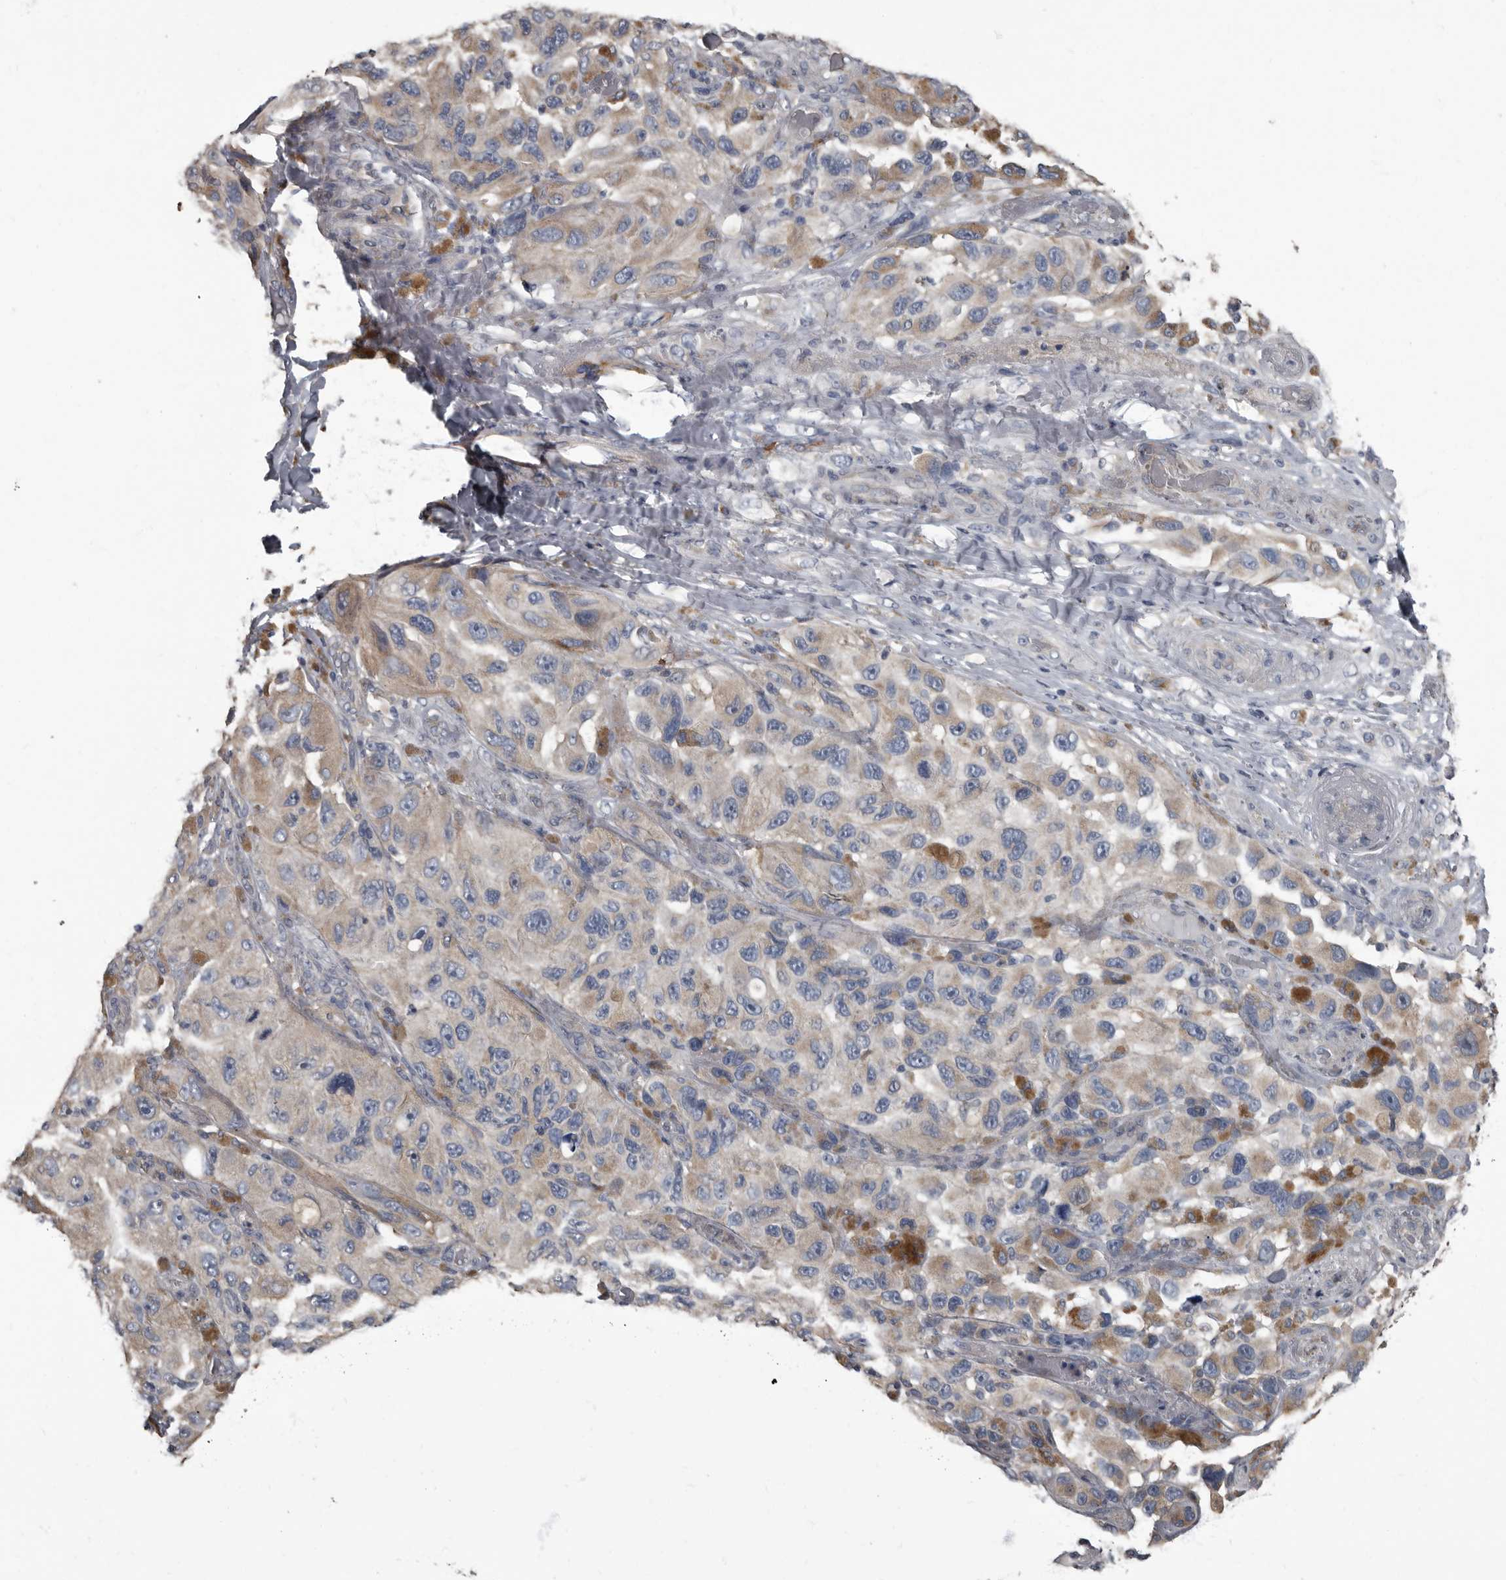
{"staining": {"intensity": "weak", "quantity": "<25%", "location": "cytoplasmic/membranous"}, "tissue": "melanoma", "cell_type": "Tumor cells", "image_type": "cancer", "snomed": [{"axis": "morphology", "description": "Malignant melanoma, NOS"}, {"axis": "topography", "description": "Skin"}], "caption": "An immunohistochemistry image of melanoma is shown. There is no staining in tumor cells of melanoma.", "gene": "TPD52L1", "patient": {"sex": "female", "age": 73}}